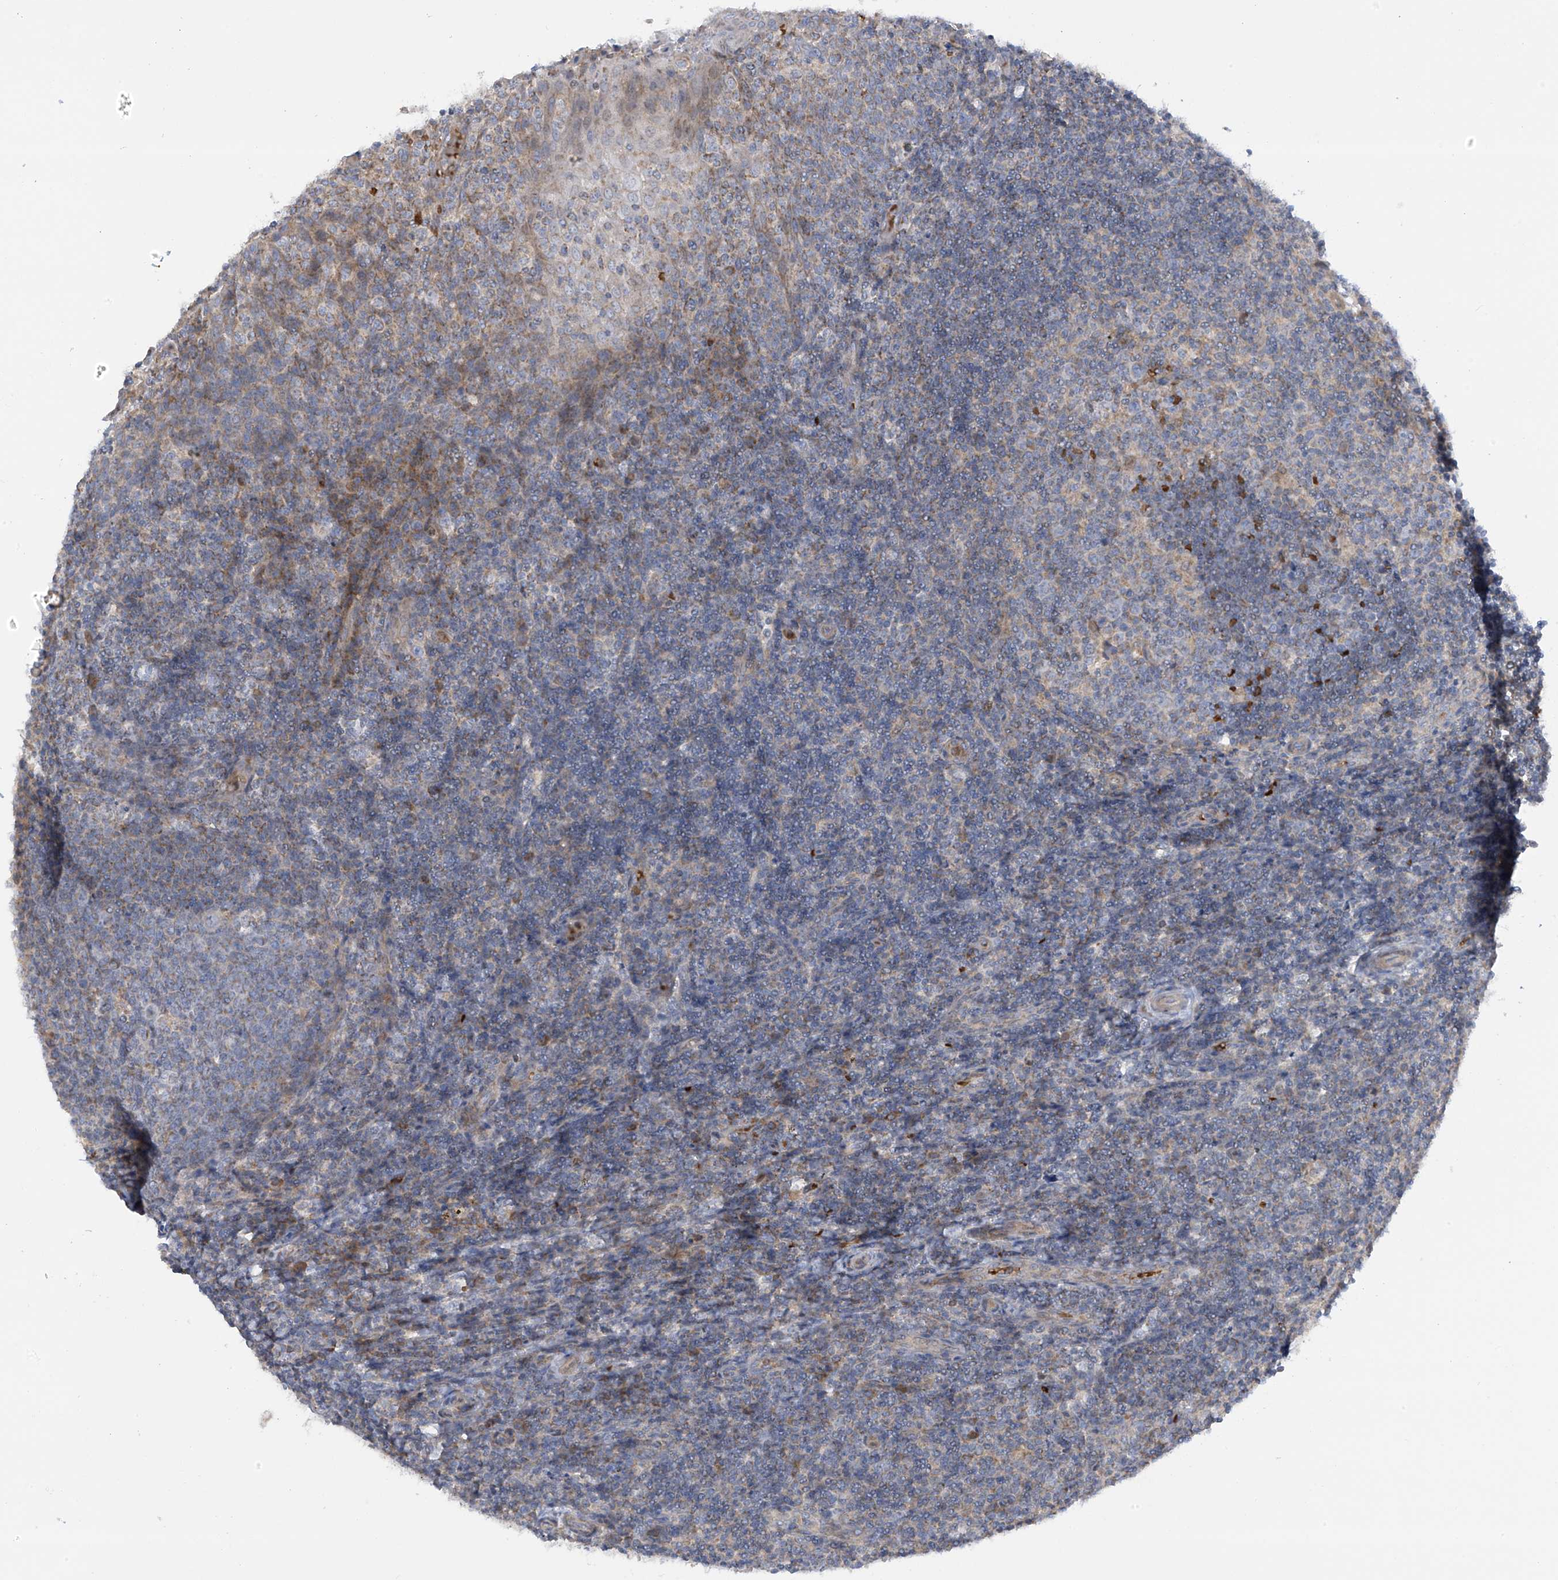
{"staining": {"intensity": "negative", "quantity": "none", "location": "none"}, "tissue": "tonsil", "cell_type": "Germinal center cells", "image_type": "normal", "snomed": [{"axis": "morphology", "description": "Normal tissue, NOS"}, {"axis": "topography", "description": "Tonsil"}], "caption": "DAB immunohistochemical staining of normal human tonsil exhibits no significant expression in germinal center cells. (Brightfield microscopy of DAB IHC at high magnification).", "gene": "METTL18", "patient": {"sex": "female", "age": 19}}